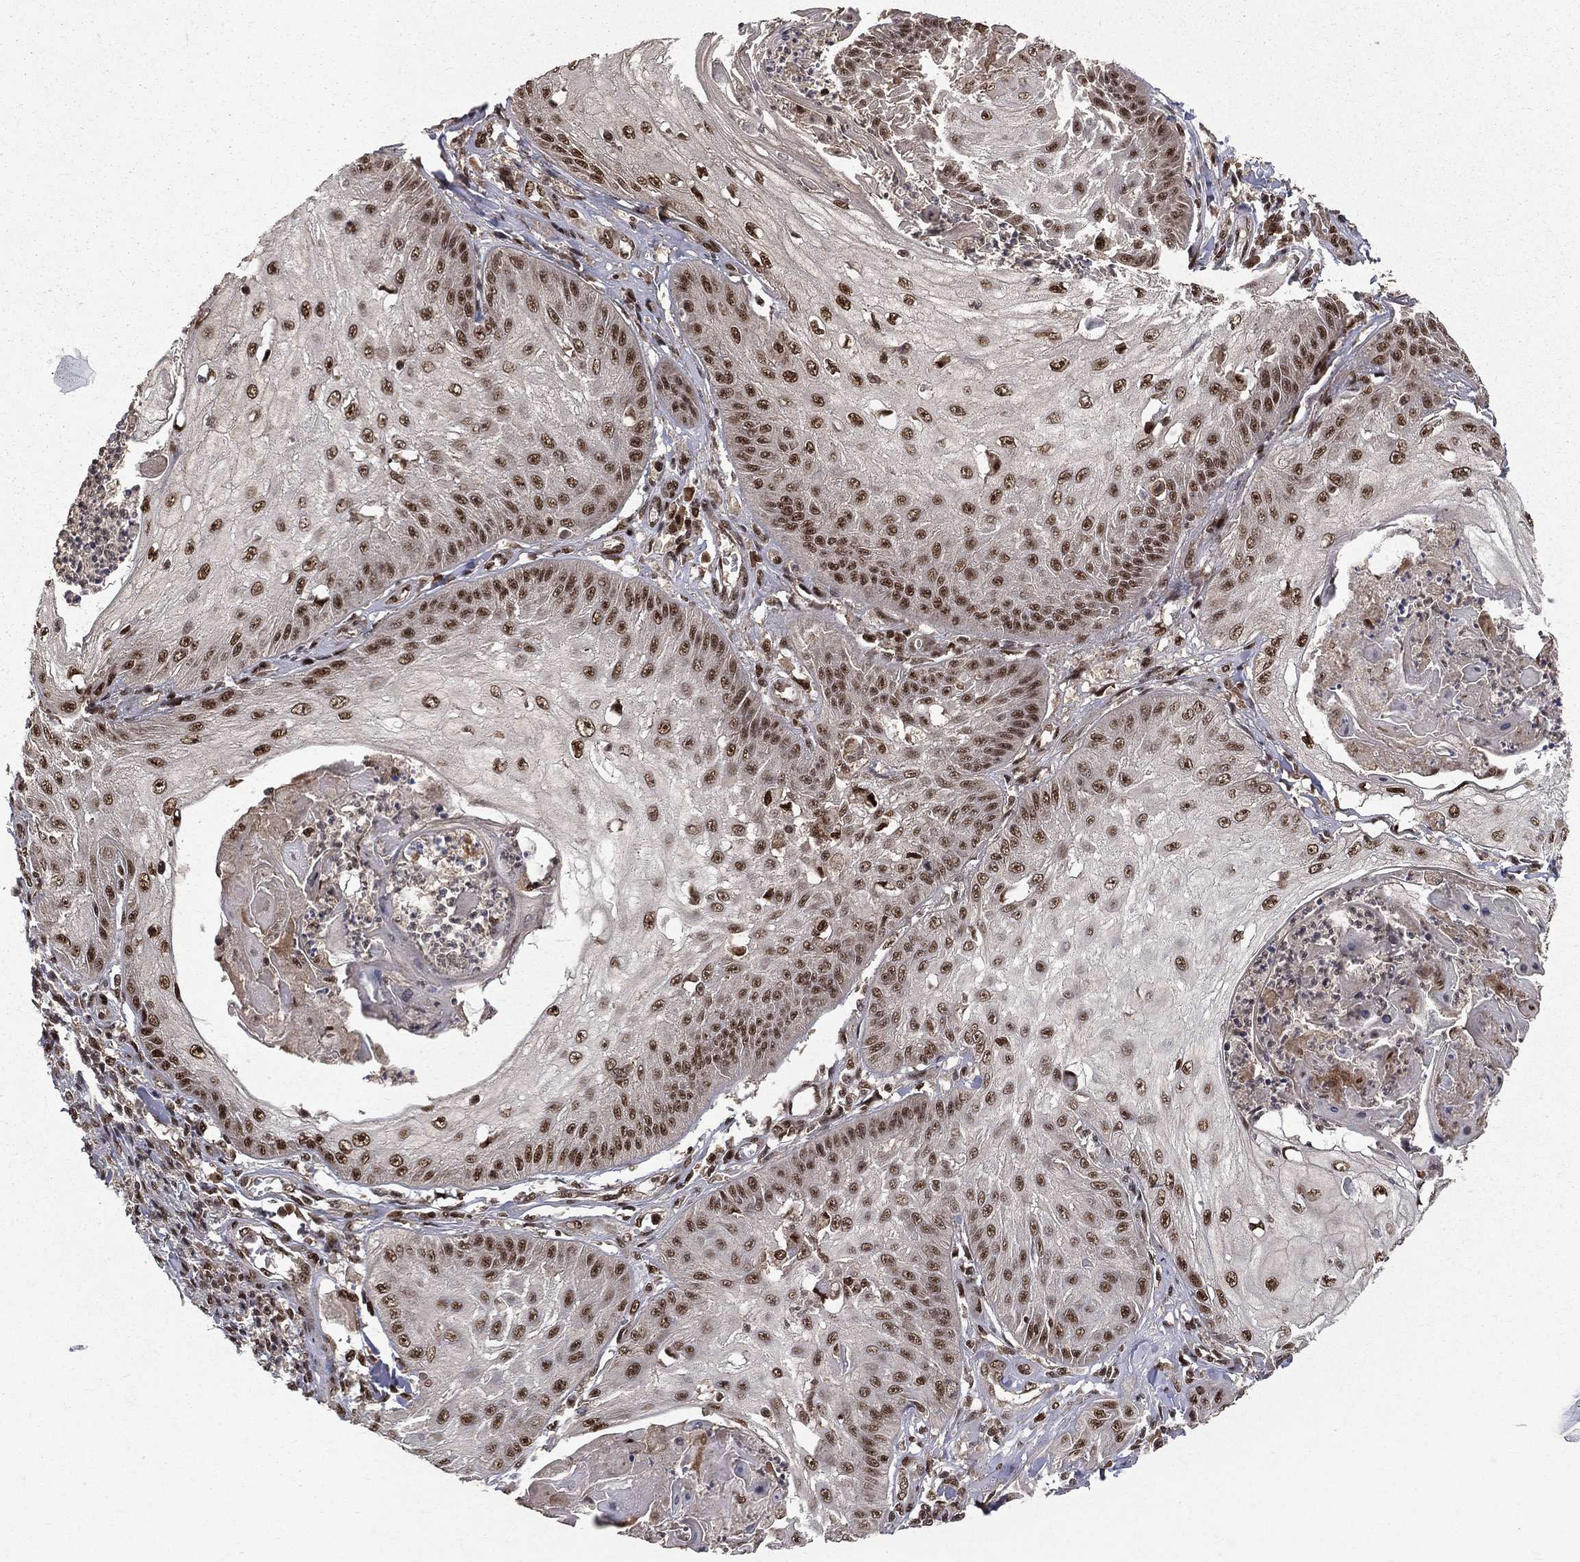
{"staining": {"intensity": "moderate", "quantity": ">75%", "location": "nuclear"}, "tissue": "skin cancer", "cell_type": "Tumor cells", "image_type": "cancer", "snomed": [{"axis": "morphology", "description": "Squamous cell carcinoma, NOS"}, {"axis": "topography", "description": "Skin"}], "caption": "Immunohistochemistry of skin cancer exhibits medium levels of moderate nuclear positivity in approximately >75% of tumor cells.", "gene": "JMJD6", "patient": {"sex": "male", "age": 70}}